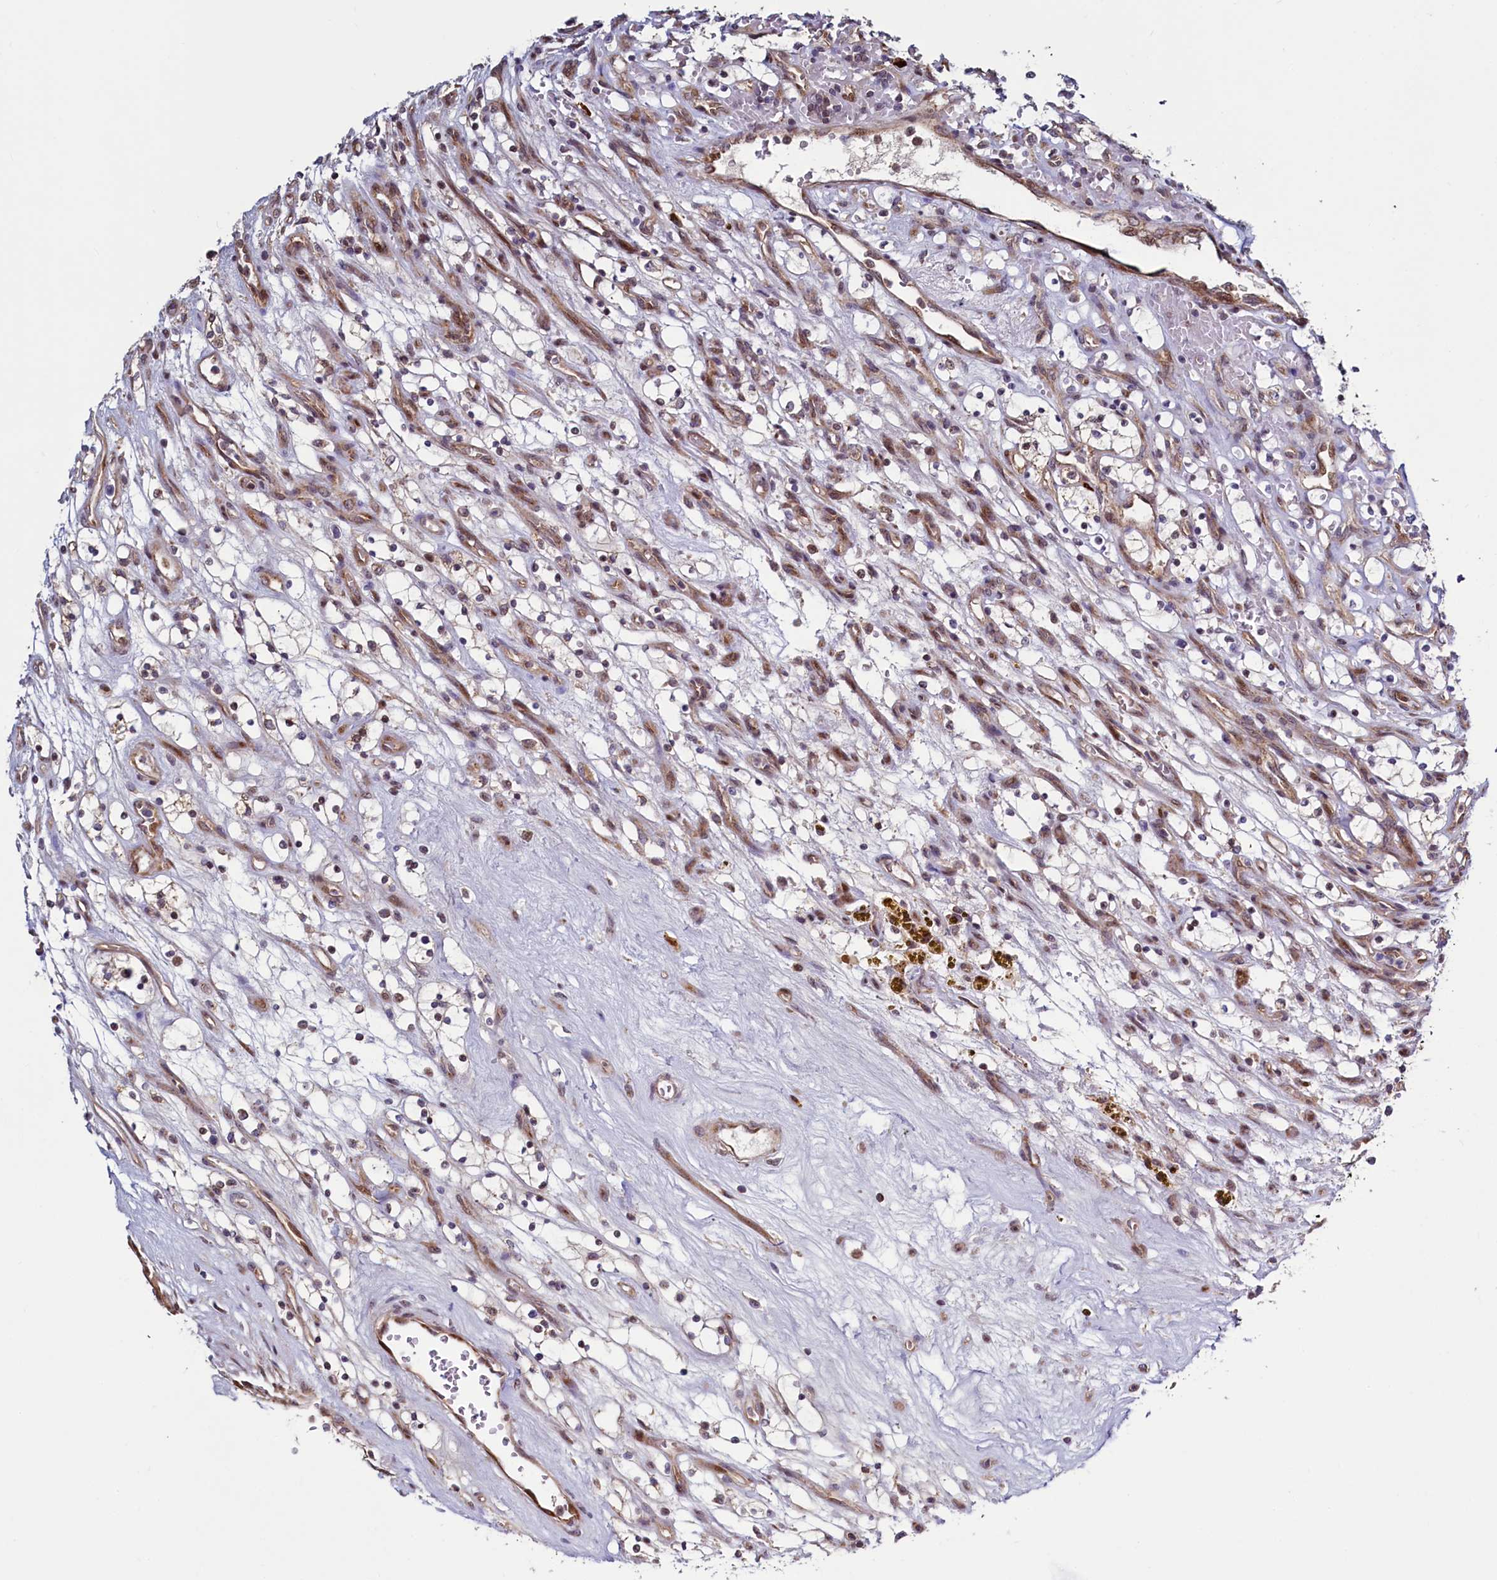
{"staining": {"intensity": "negative", "quantity": "none", "location": "none"}, "tissue": "renal cancer", "cell_type": "Tumor cells", "image_type": "cancer", "snomed": [{"axis": "morphology", "description": "Adenocarcinoma, NOS"}, {"axis": "topography", "description": "Kidney"}], "caption": "Tumor cells are negative for brown protein staining in adenocarcinoma (renal).", "gene": "RBFA", "patient": {"sex": "female", "age": 69}}